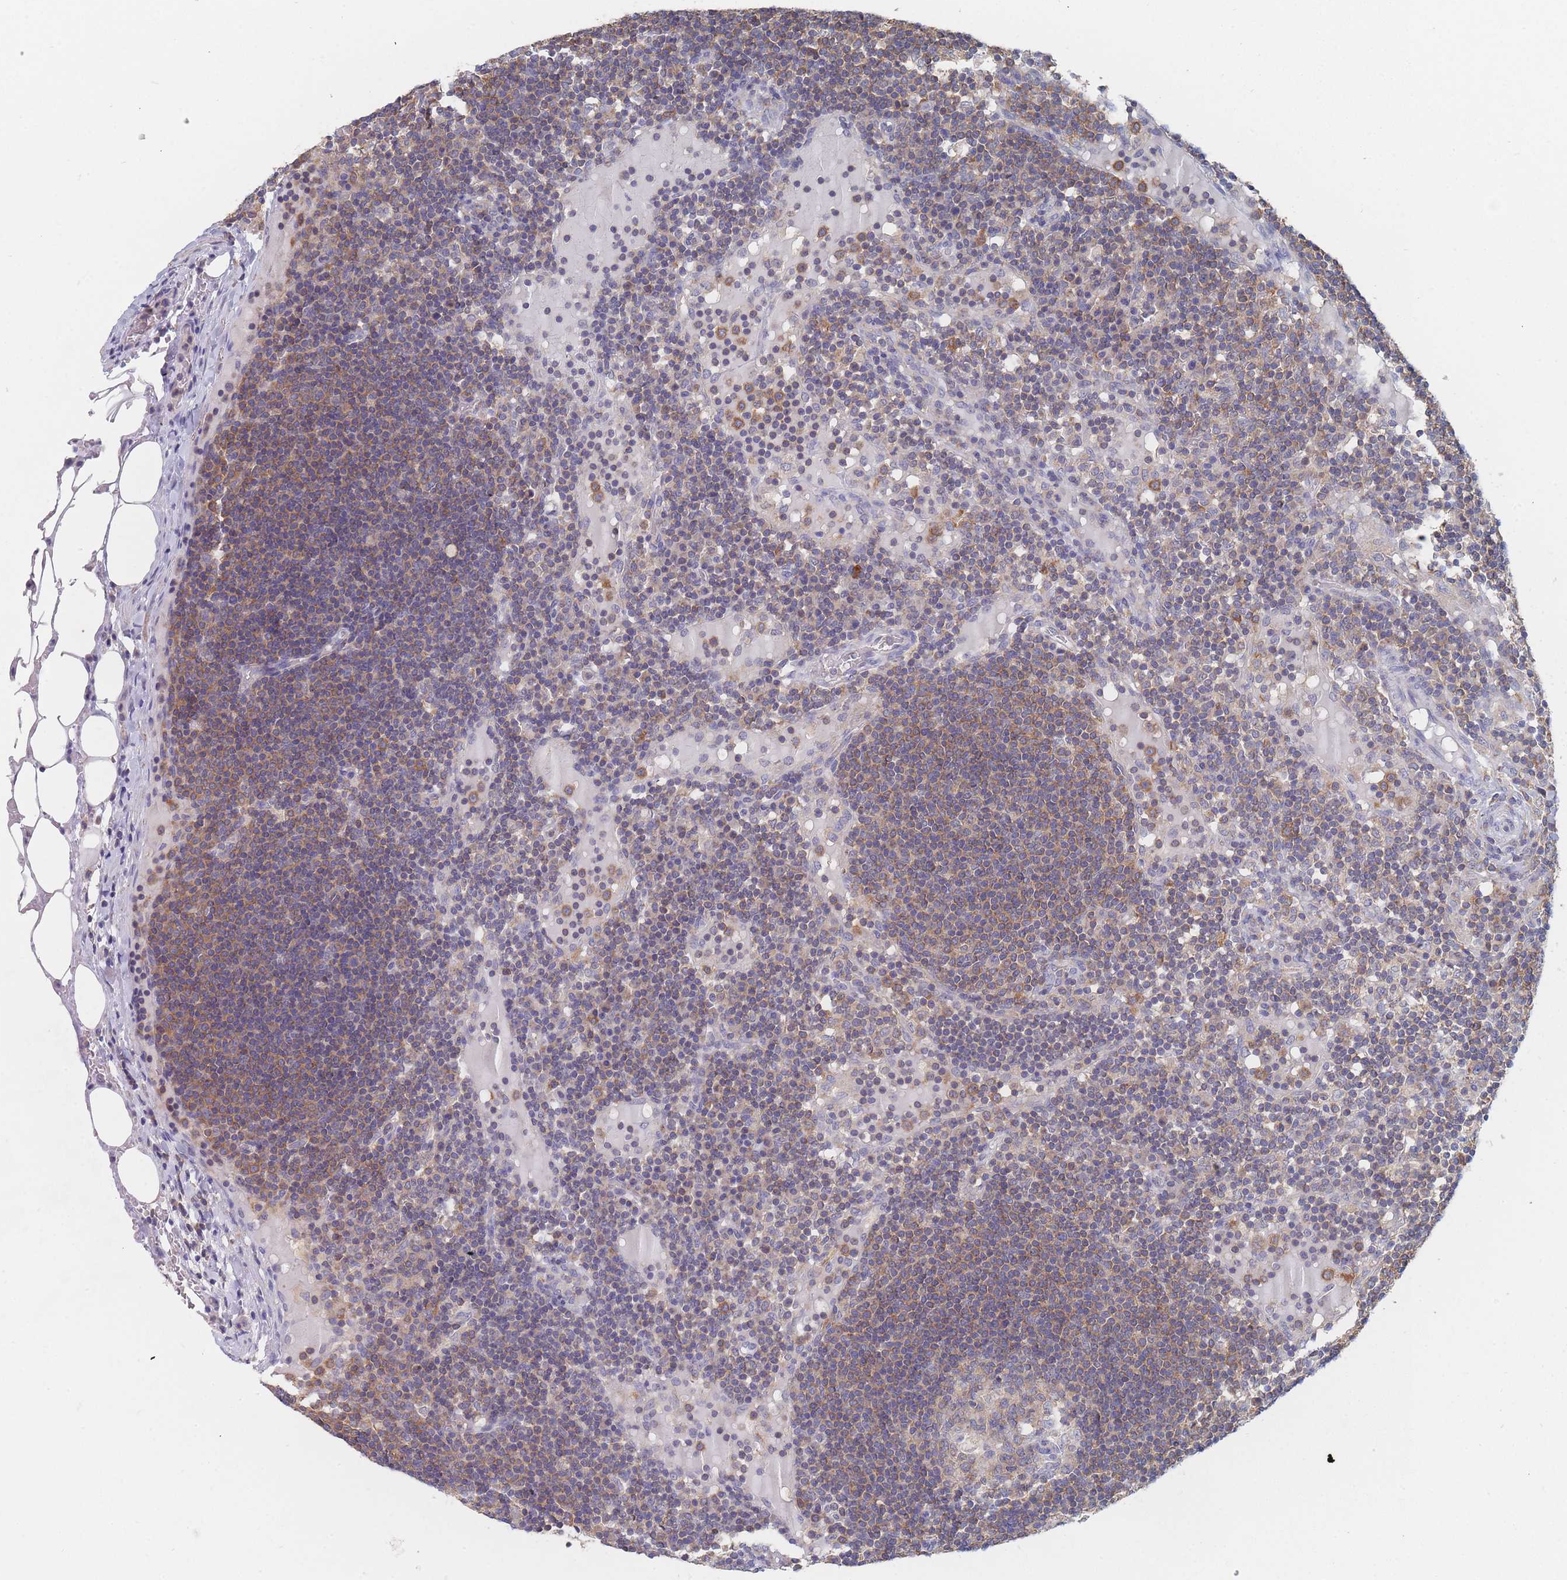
{"staining": {"intensity": "moderate", "quantity": "25%-75%", "location": "cytoplasmic/membranous"}, "tissue": "lymph node", "cell_type": "Germinal center cells", "image_type": "normal", "snomed": [{"axis": "morphology", "description": "Normal tissue, NOS"}, {"axis": "topography", "description": "Lymph node"}], "caption": "DAB (3,3'-diaminobenzidine) immunohistochemical staining of normal lymph node shows moderate cytoplasmic/membranous protein positivity in about 25%-75% of germinal center cells. The staining is performed using DAB brown chromogen to label protein expression. The nuclei are counter-stained blue using hematoxylin.", "gene": "PPP6C", "patient": {"sex": "male", "age": 53}}